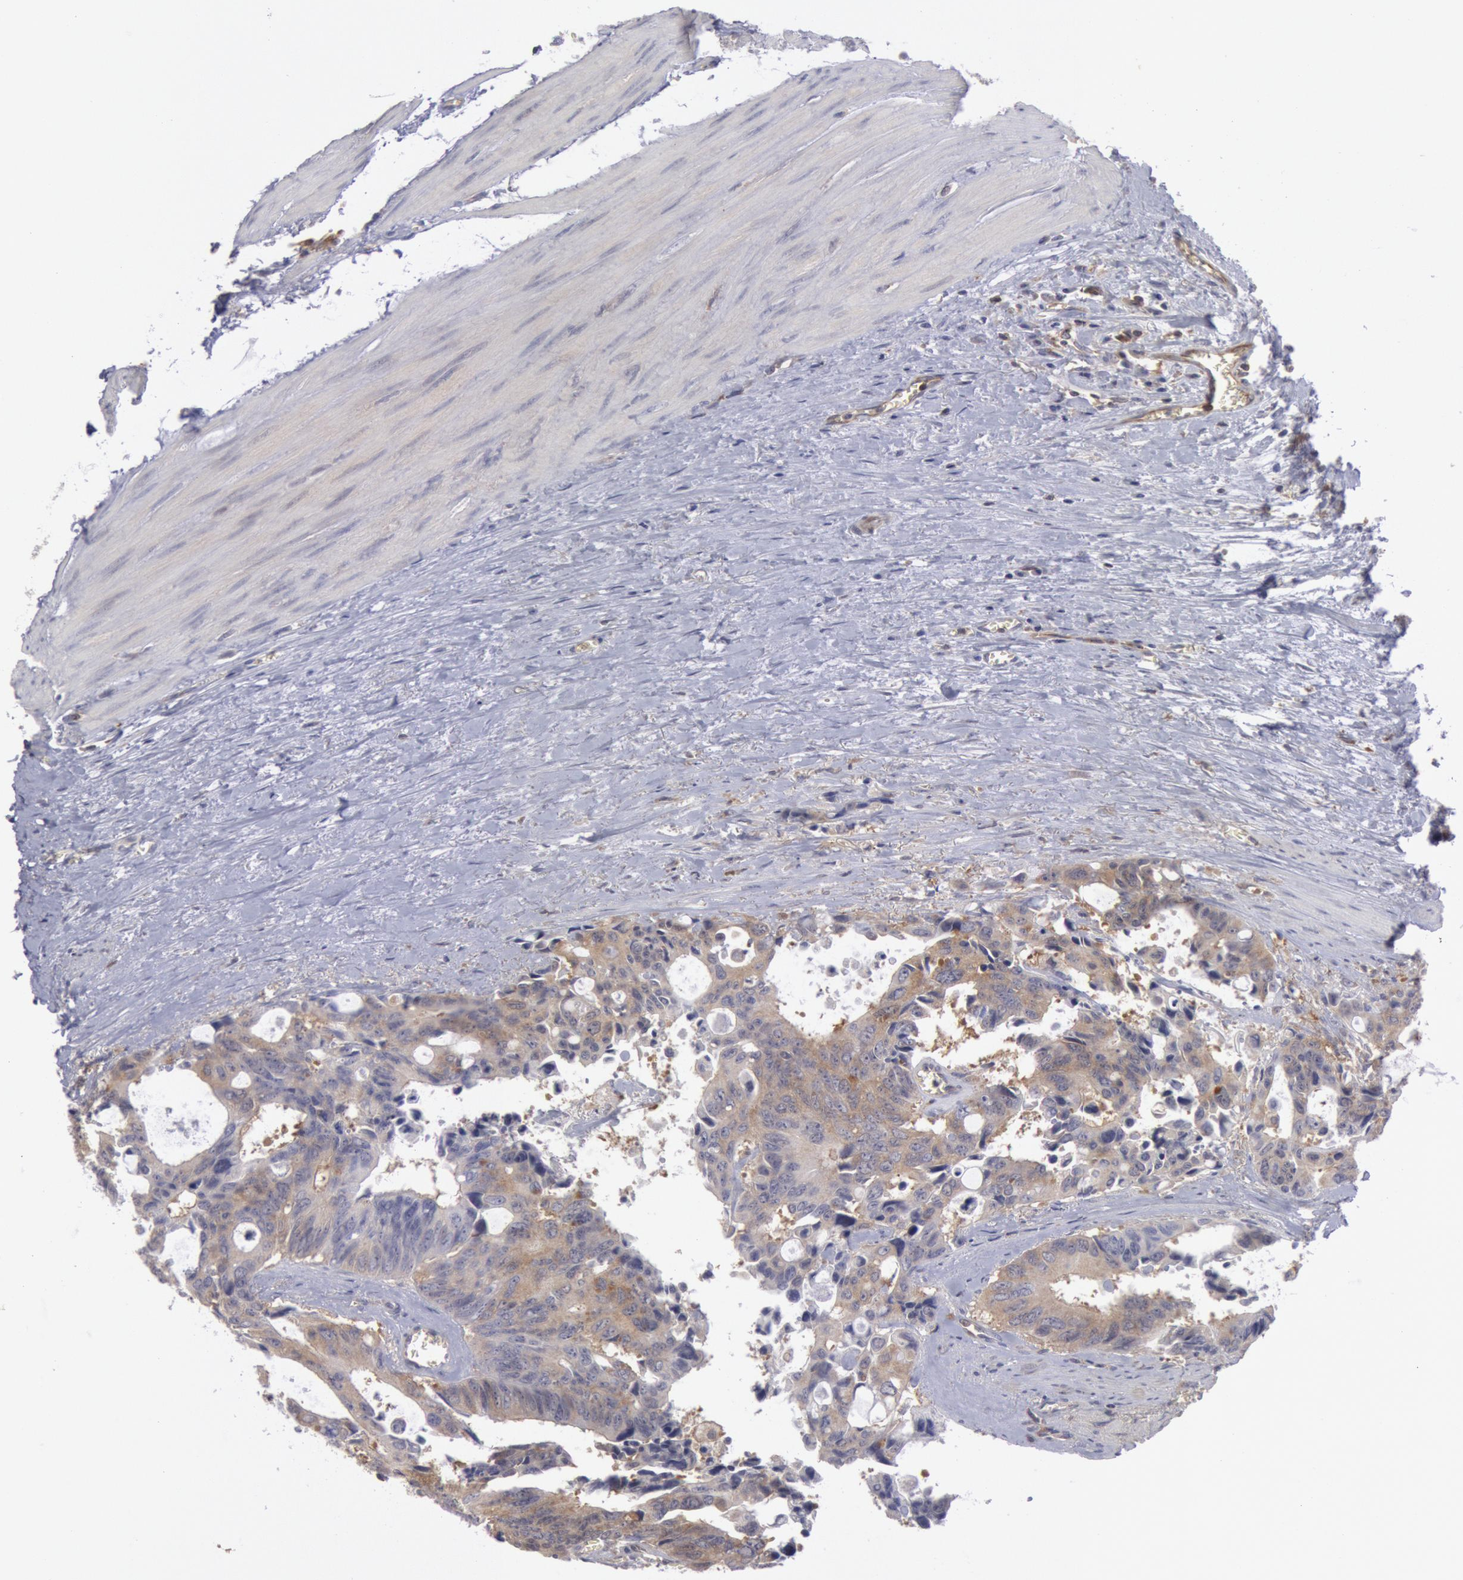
{"staining": {"intensity": "weak", "quantity": "25%-75%", "location": "cytoplasmic/membranous"}, "tissue": "colorectal cancer", "cell_type": "Tumor cells", "image_type": "cancer", "snomed": [{"axis": "morphology", "description": "Adenocarcinoma, NOS"}, {"axis": "topography", "description": "Rectum"}], "caption": "An IHC histopathology image of tumor tissue is shown. Protein staining in brown highlights weak cytoplasmic/membranous positivity in colorectal adenocarcinoma within tumor cells.", "gene": "IKBKB", "patient": {"sex": "male", "age": 76}}